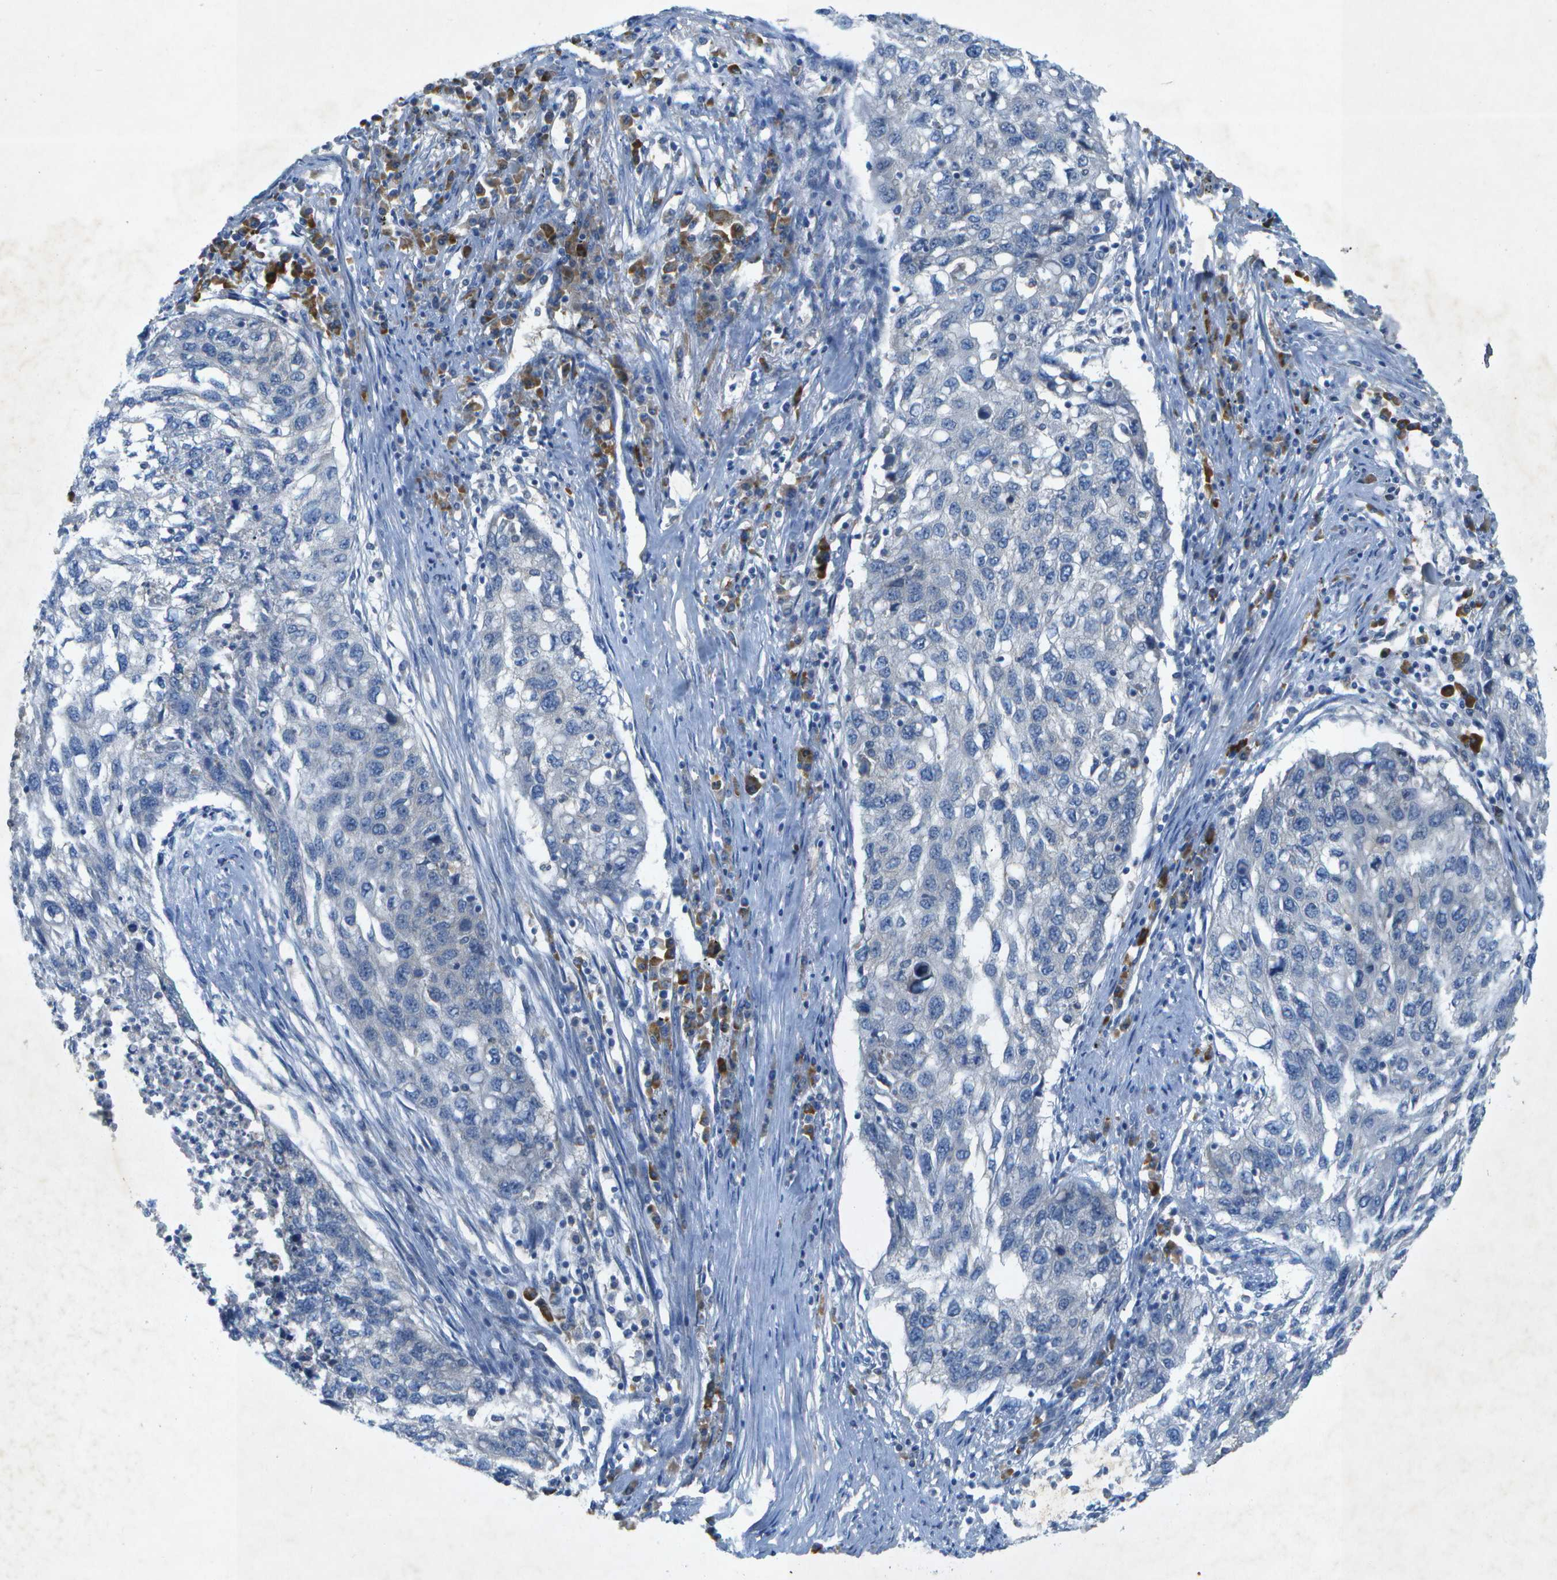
{"staining": {"intensity": "negative", "quantity": "none", "location": "none"}, "tissue": "lung cancer", "cell_type": "Tumor cells", "image_type": "cancer", "snomed": [{"axis": "morphology", "description": "Squamous cell carcinoma, NOS"}, {"axis": "topography", "description": "Lung"}], "caption": "This is an IHC photomicrograph of lung cancer (squamous cell carcinoma). There is no positivity in tumor cells.", "gene": "WNK2", "patient": {"sex": "female", "age": 63}}